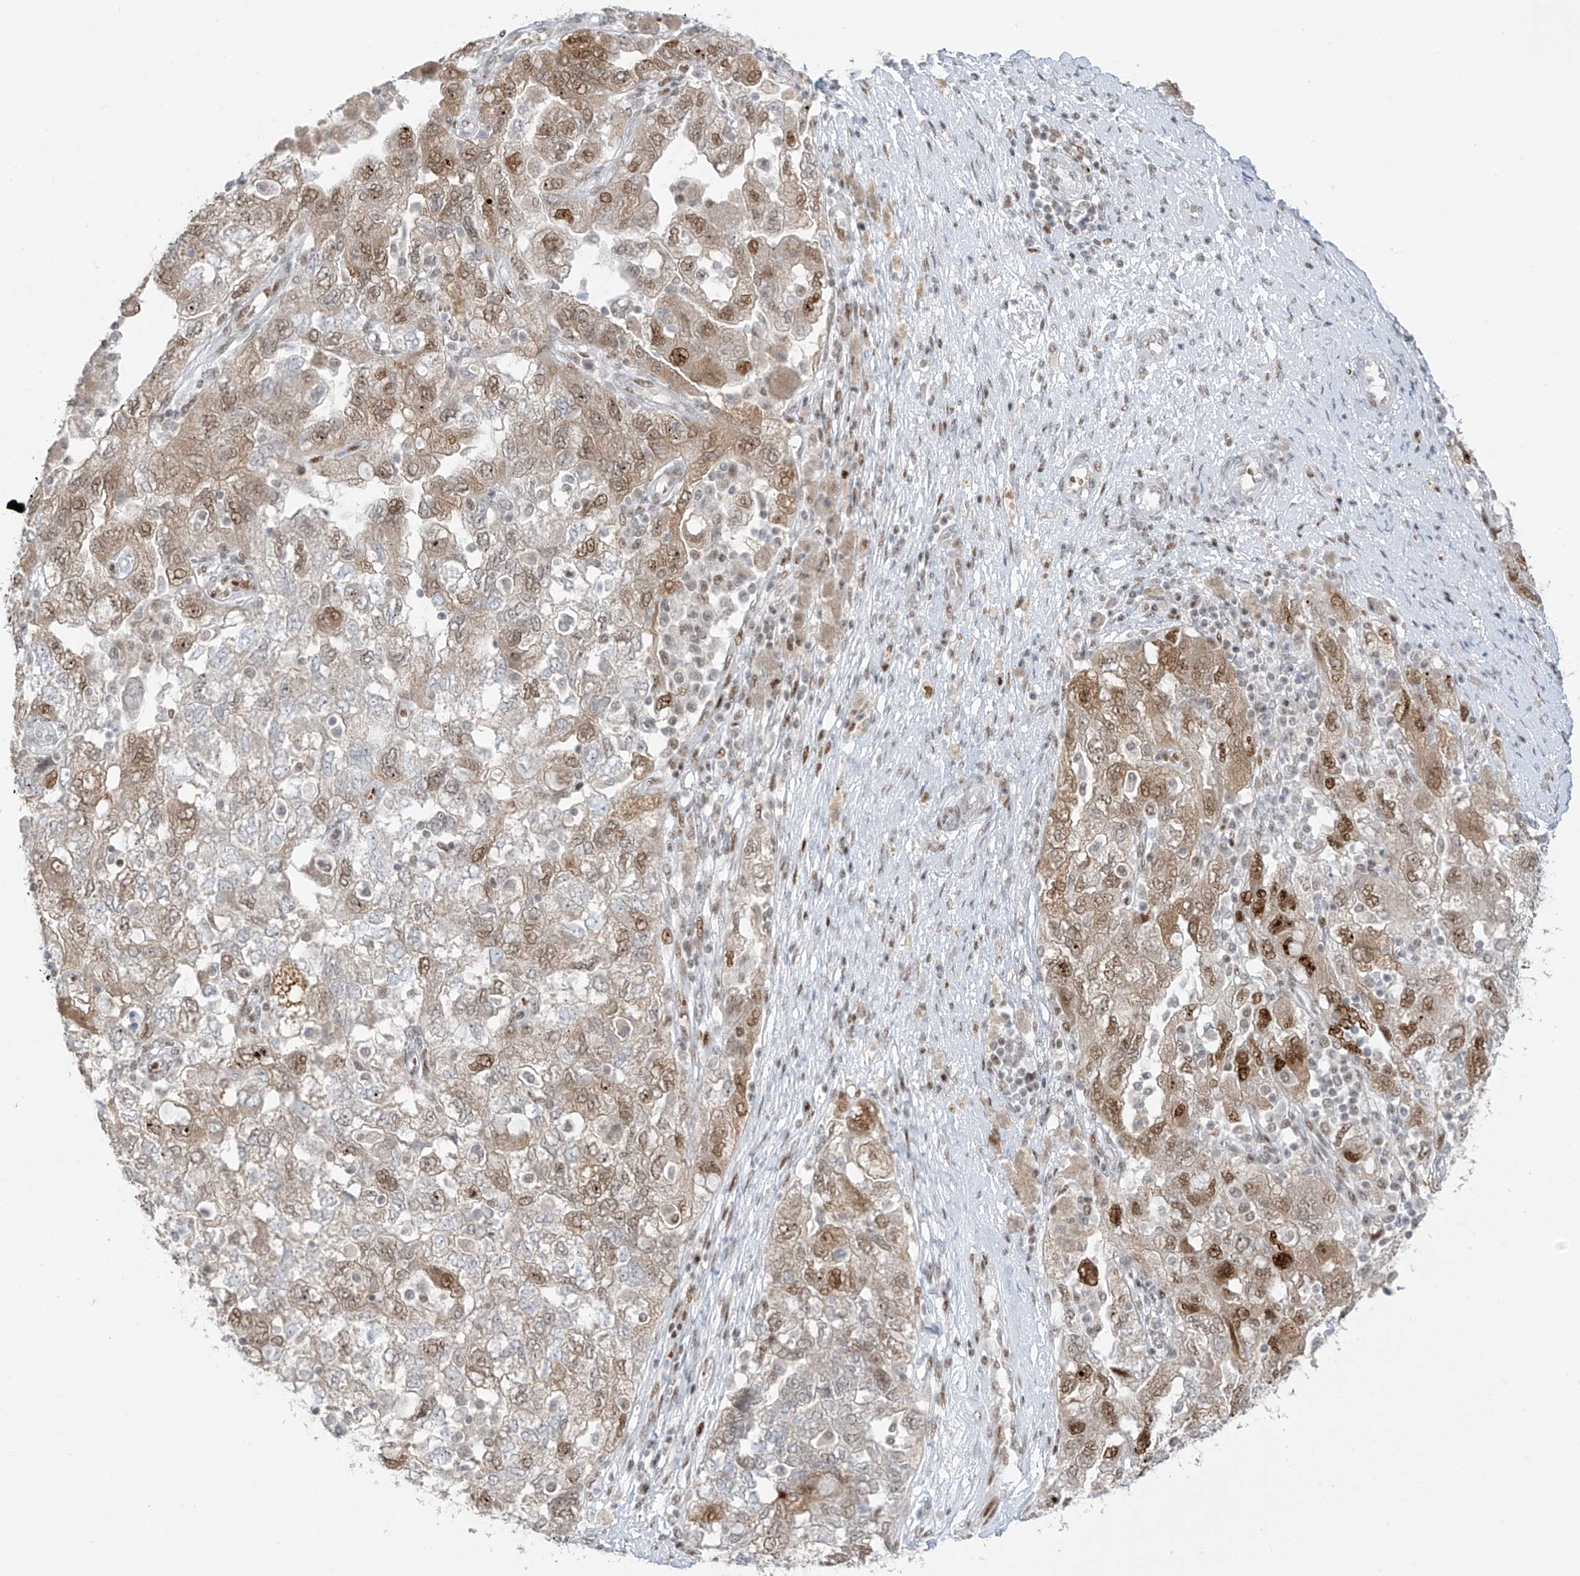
{"staining": {"intensity": "strong", "quantity": "25%-75%", "location": "nuclear"}, "tissue": "ovarian cancer", "cell_type": "Tumor cells", "image_type": "cancer", "snomed": [{"axis": "morphology", "description": "Carcinoma, NOS"}, {"axis": "morphology", "description": "Cystadenocarcinoma, serous, NOS"}, {"axis": "topography", "description": "Ovary"}], "caption": "Ovarian cancer tissue displays strong nuclear expression in approximately 25%-75% of tumor cells (IHC, brightfield microscopy, high magnification).", "gene": "ZCWPW2", "patient": {"sex": "female", "age": 69}}